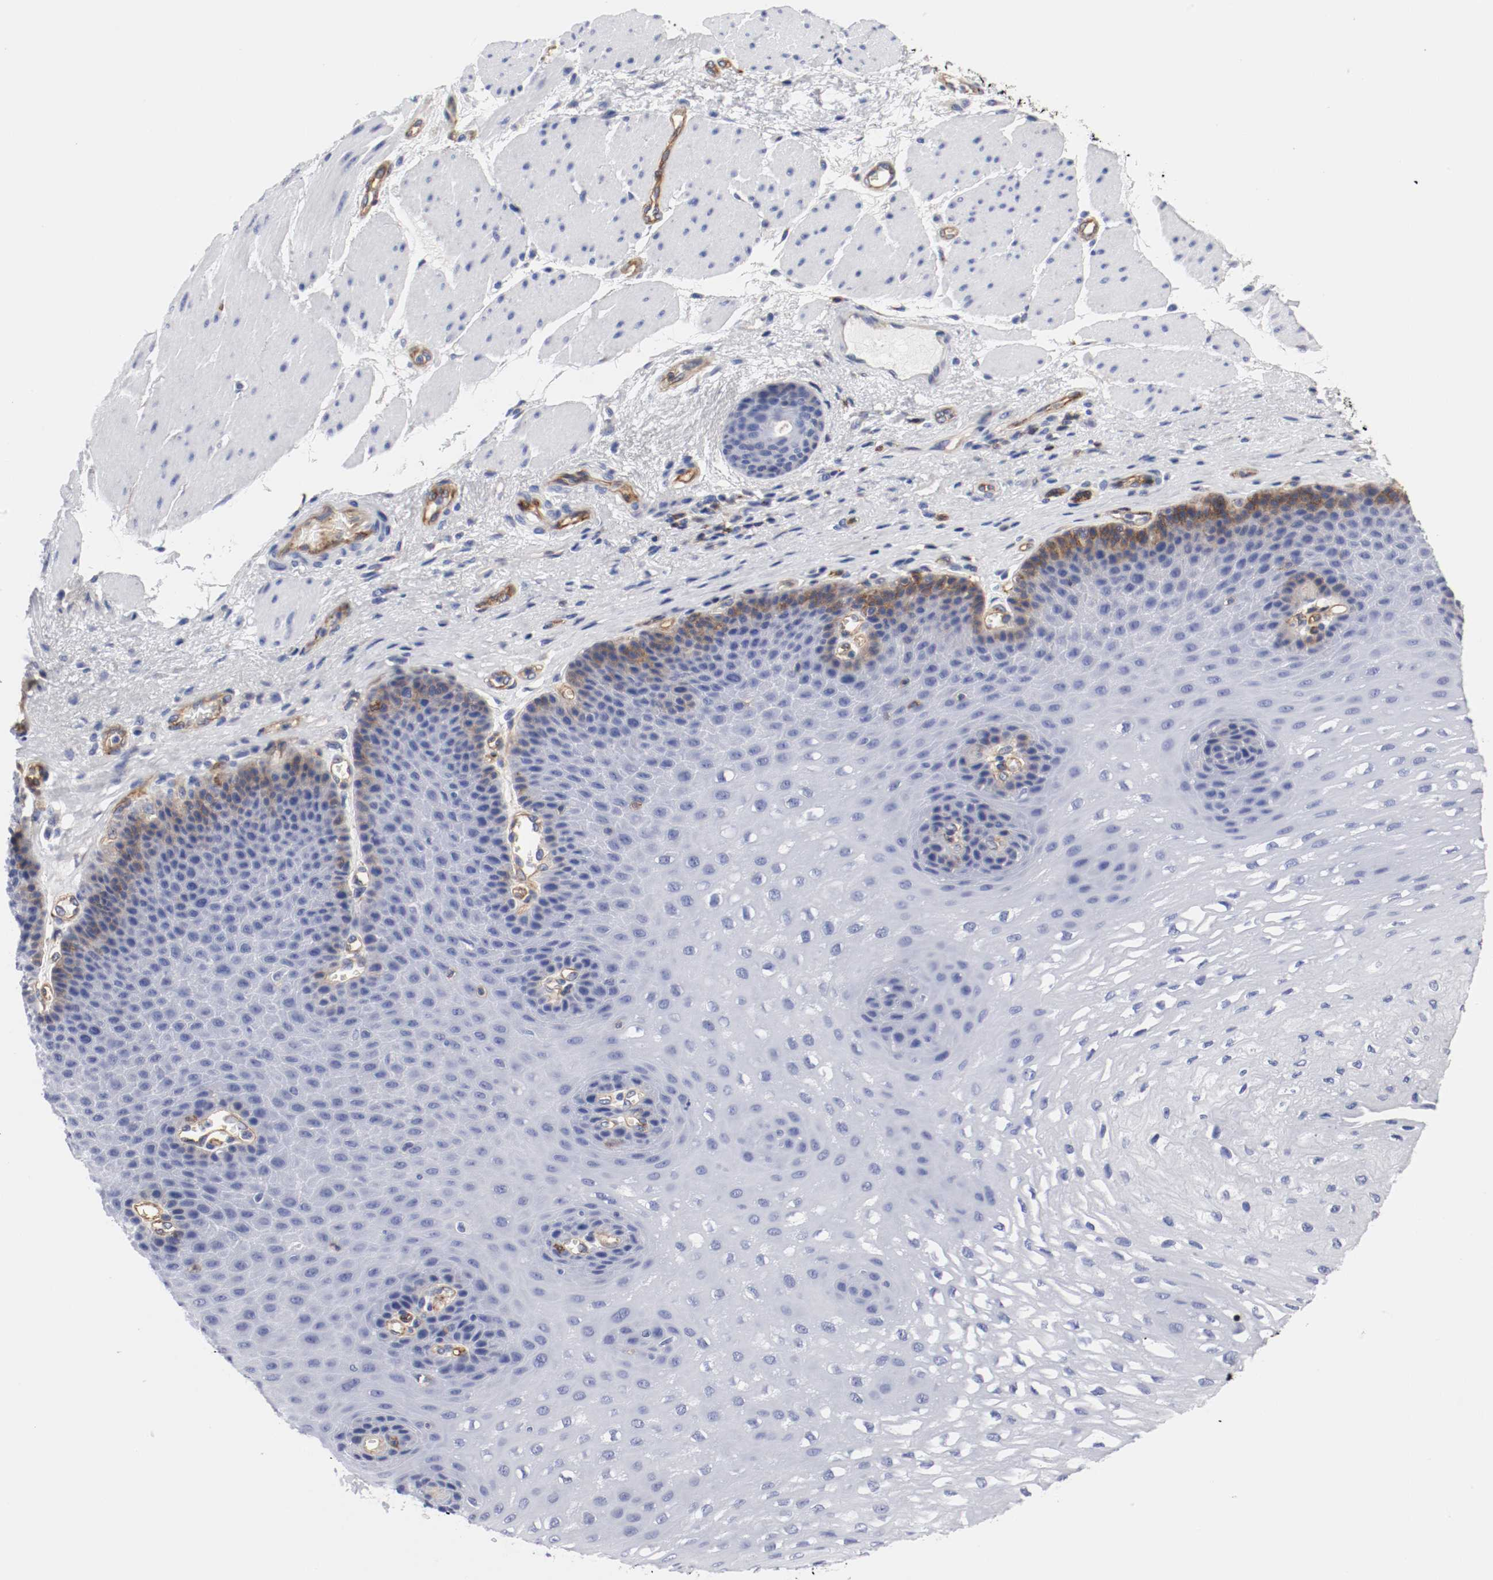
{"staining": {"intensity": "strong", "quantity": "<25%", "location": "cytoplasmic/membranous"}, "tissue": "esophagus", "cell_type": "Squamous epithelial cells", "image_type": "normal", "snomed": [{"axis": "morphology", "description": "Normal tissue, NOS"}, {"axis": "topography", "description": "Esophagus"}], "caption": "This is a histology image of IHC staining of unremarkable esophagus, which shows strong positivity in the cytoplasmic/membranous of squamous epithelial cells.", "gene": "IFITM1", "patient": {"sex": "female", "age": 72}}